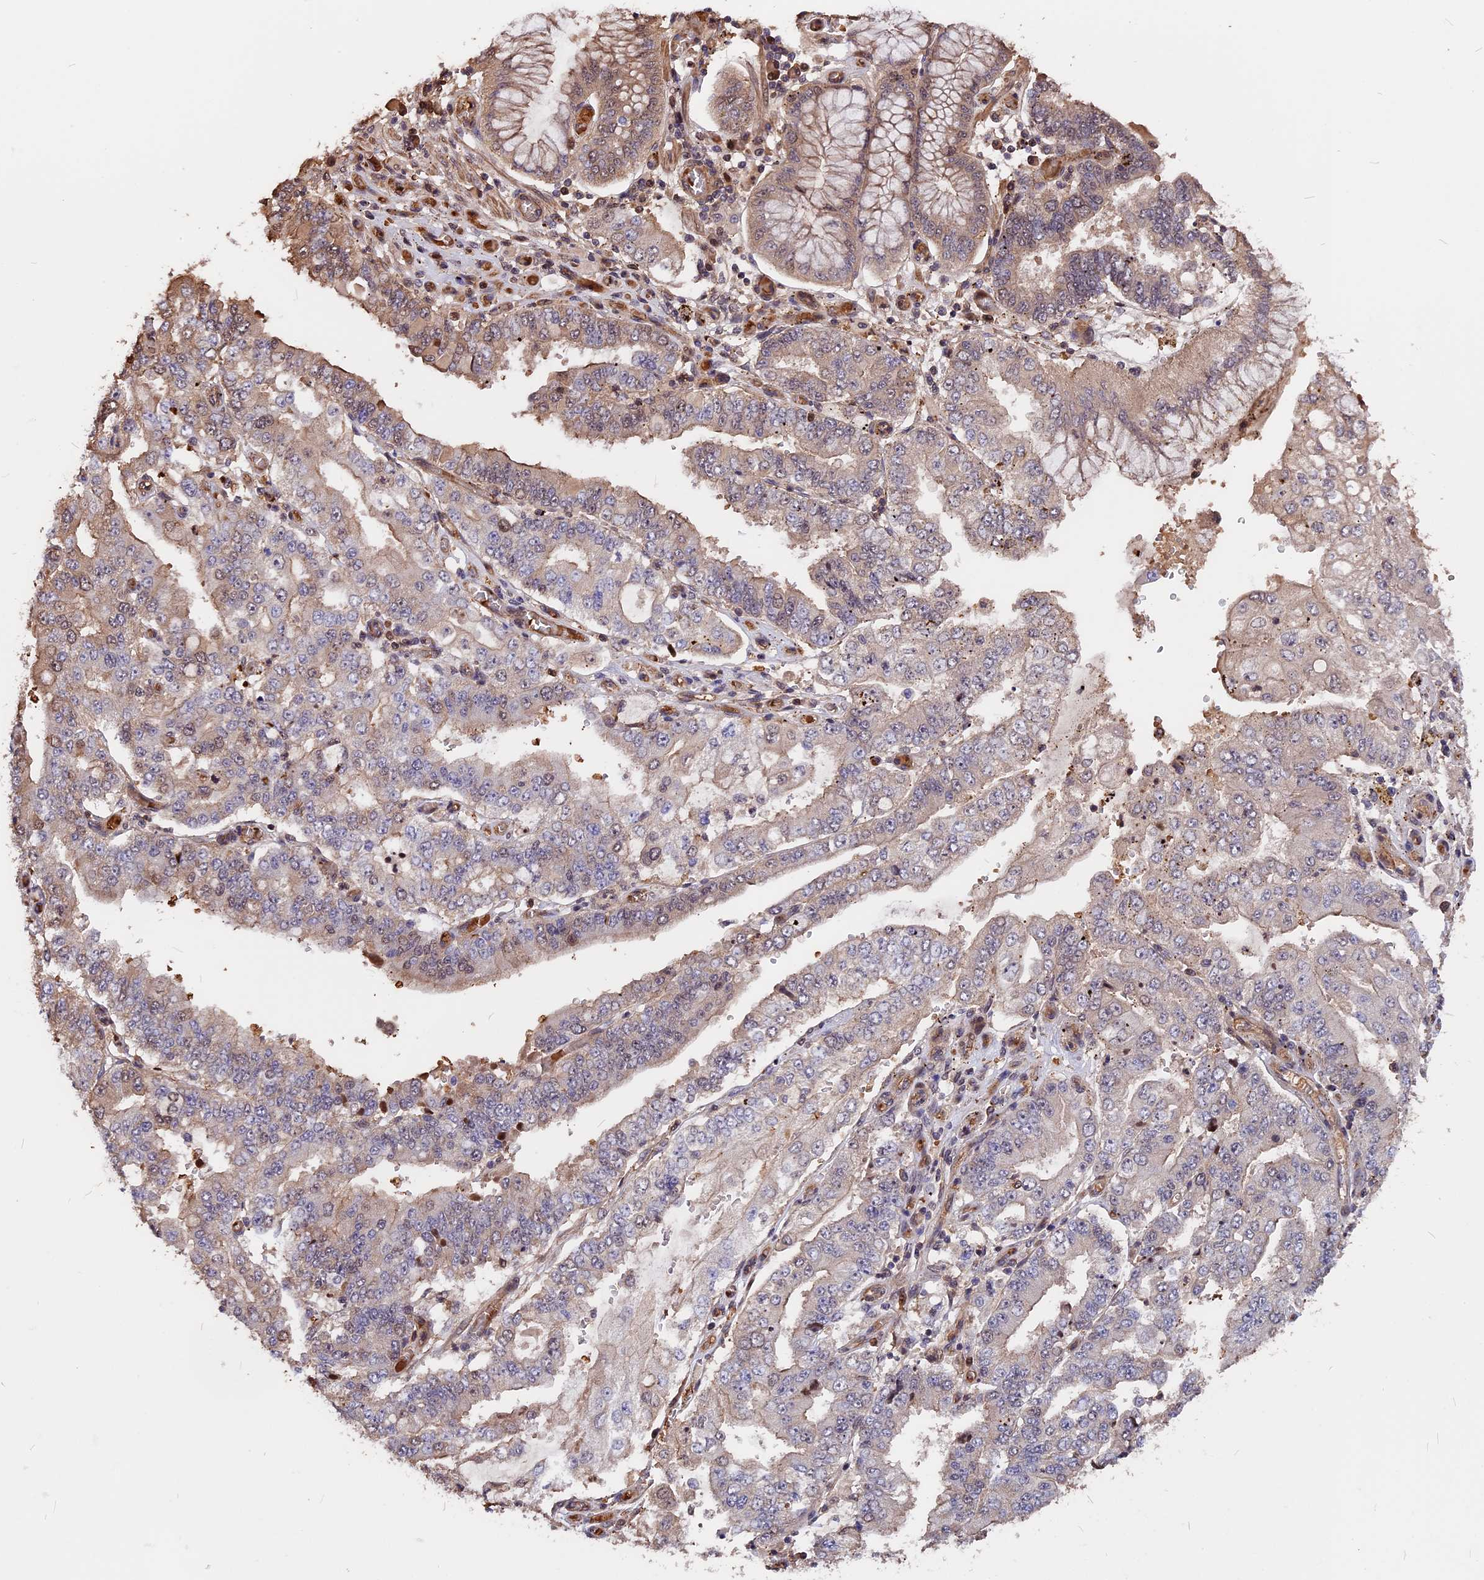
{"staining": {"intensity": "weak", "quantity": "<25%", "location": "cytoplasmic/membranous"}, "tissue": "stomach cancer", "cell_type": "Tumor cells", "image_type": "cancer", "snomed": [{"axis": "morphology", "description": "Adenocarcinoma, NOS"}, {"axis": "topography", "description": "Stomach"}], "caption": "This is an immunohistochemistry (IHC) micrograph of human adenocarcinoma (stomach). There is no staining in tumor cells.", "gene": "ZC3H10", "patient": {"sex": "male", "age": 76}}